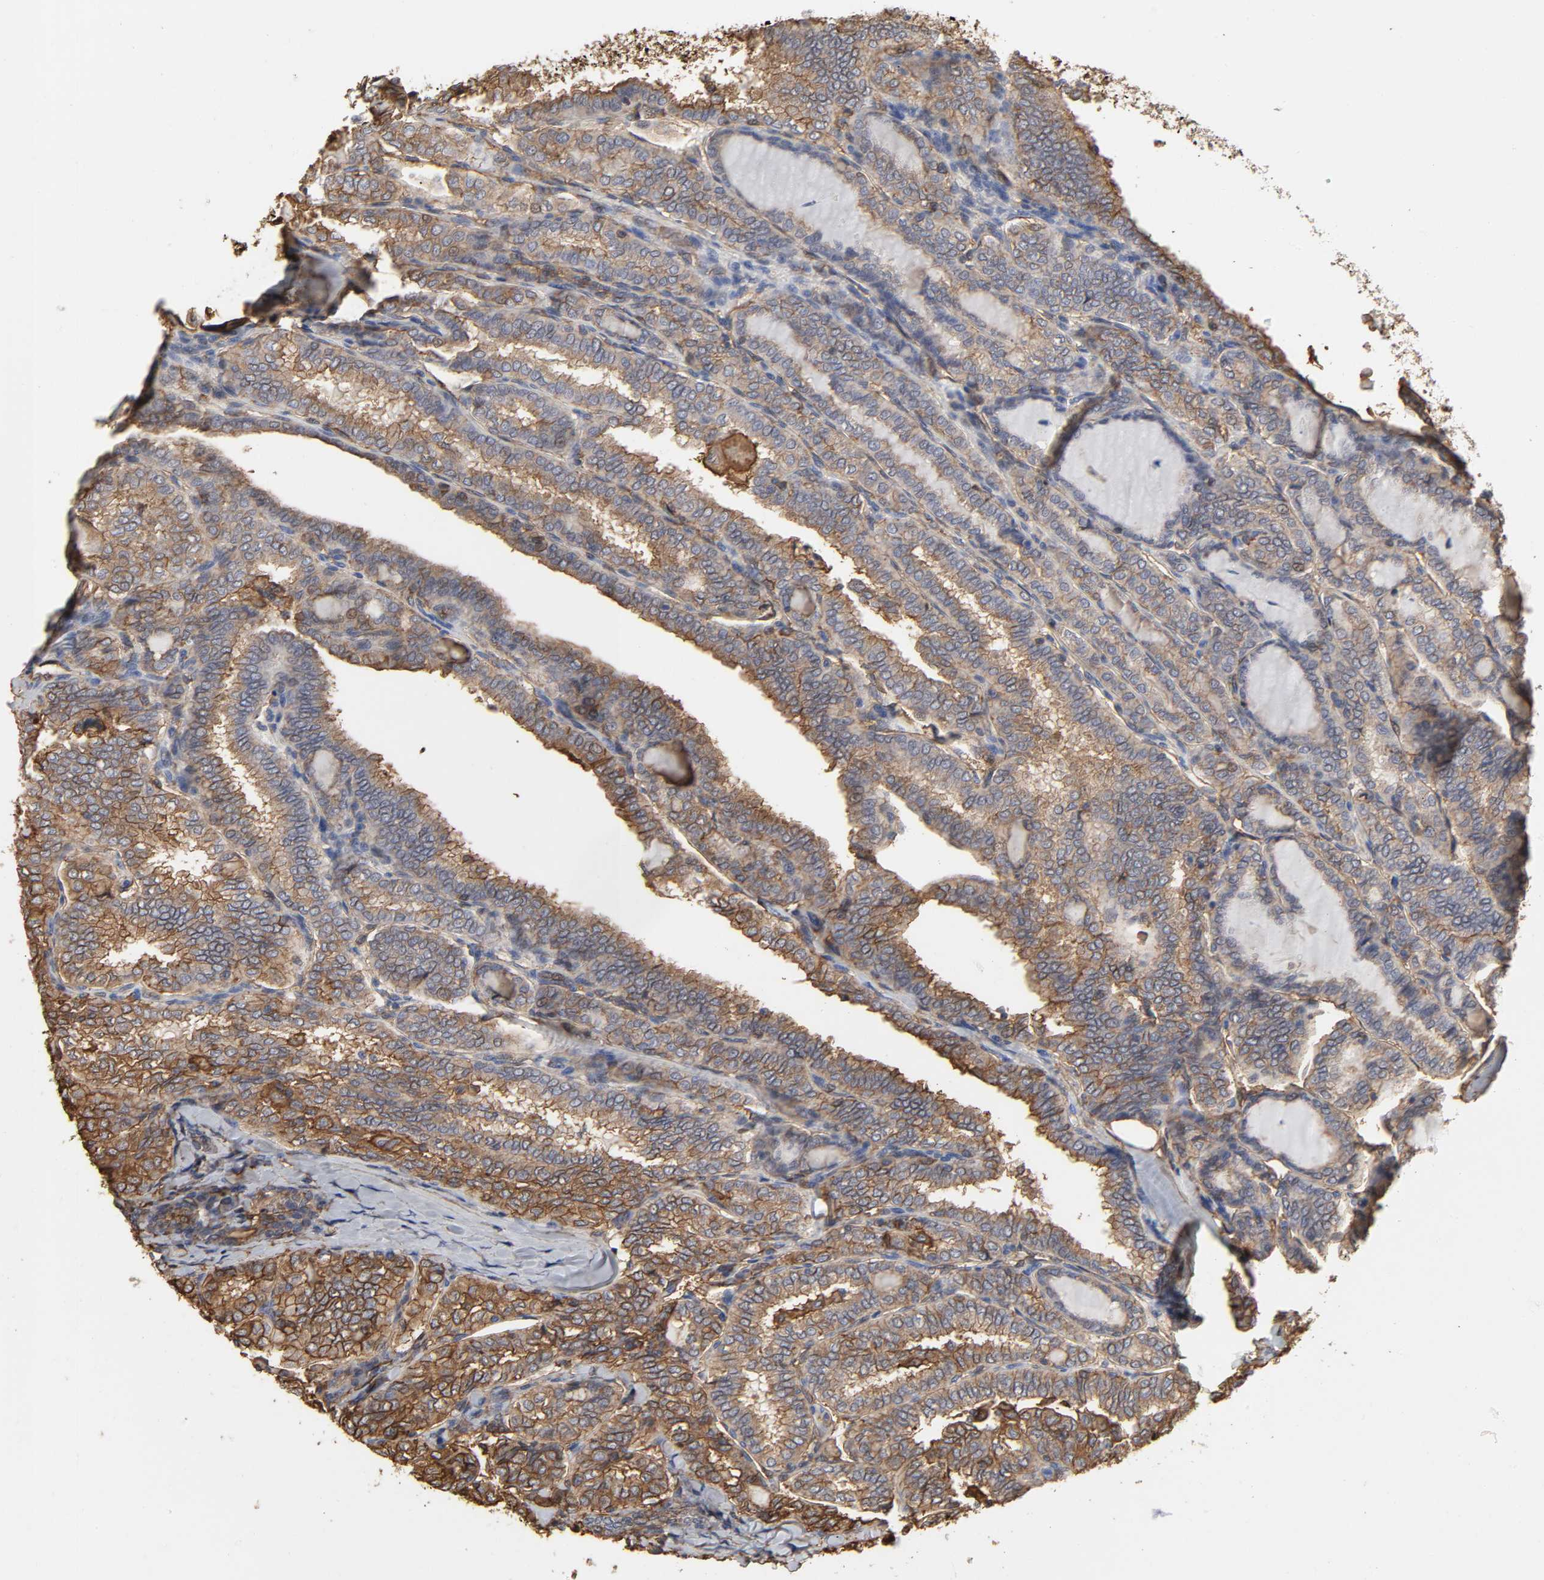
{"staining": {"intensity": "moderate", "quantity": ">75%", "location": "cytoplasmic/membranous"}, "tissue": "thyroid cancer", "cell_type": "Tumor cells", "image_type": "cancer", "snomed": [{"axis": "morphology", "description": "Papillary adenocarcinoma, NOS"}, {"axis": "topography", "description": "Thyroid gland"}], "caption": "Immunohistochemistry (IHC) staining of papillary adenocarcinoma (thyroid), which reveals medium levels of moderate cytoplasmic/membranous positivity in about >75% of tumor cells indicating moderate cytoplasmic/membranous protein staining. The staining was performed using DAB (brown) for protein detection and nuclei were counterstained in hematoxylin (blue).", "gene": "ANXA2", "patient": {"sex": "female", "age": 30}}